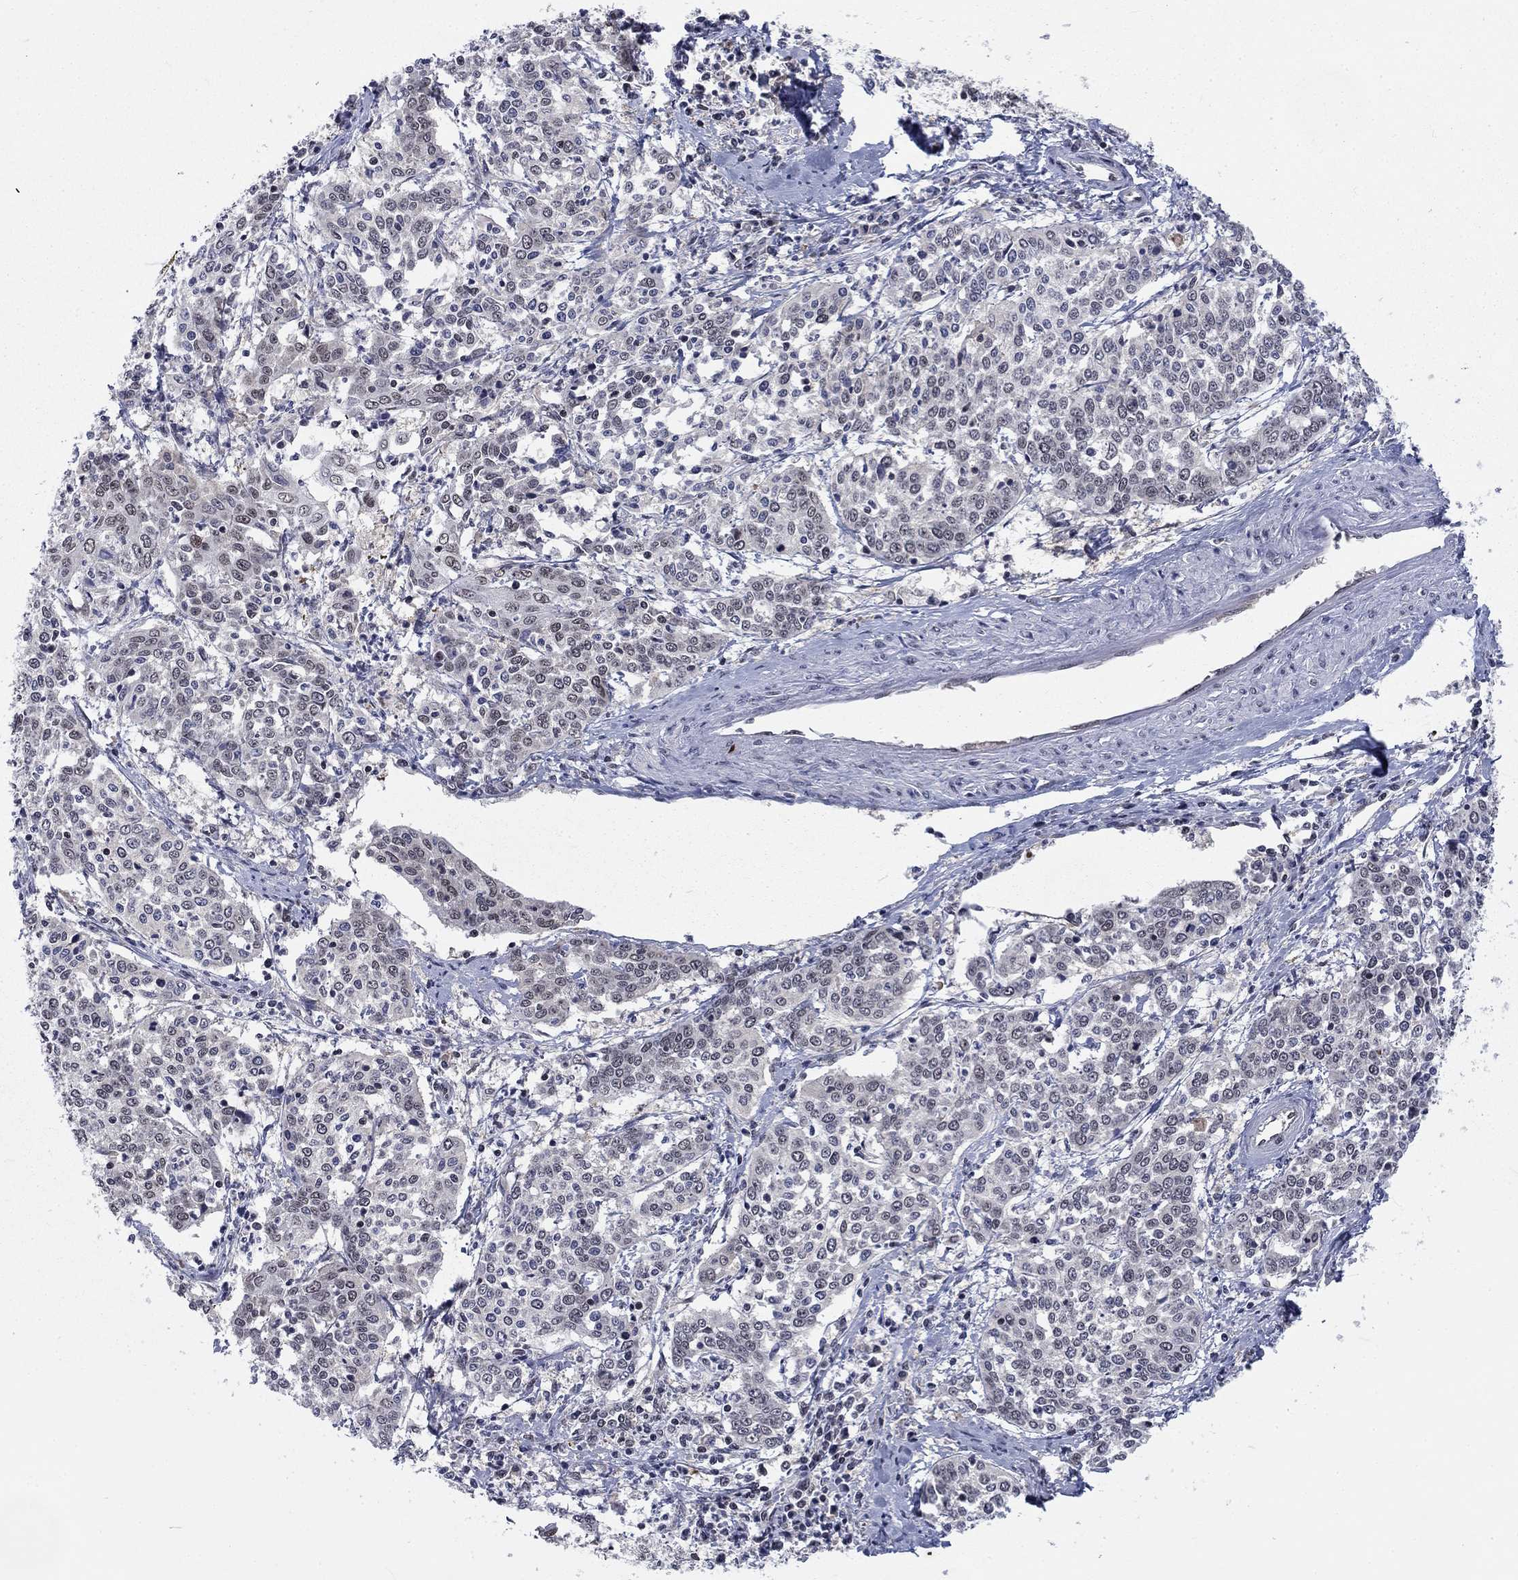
{"staining": {"intensity": "negative", "quantity": "none", "location": "none"}, "tissue": "cervical cancer", "cell_type": "Tumor cells", "image_type": "cancer", "snomed": [{"axis": "morphology", "description": "Squamous cell carcinoma, NOS"}, {"axis": "topography", "description": "Cervix"}], "caption": "There is no significant expression in tumor cells of cervical squamous cell carcinoma.", "gene": "FYTTD1", "patient": {"sex": "female", "age": 41}}